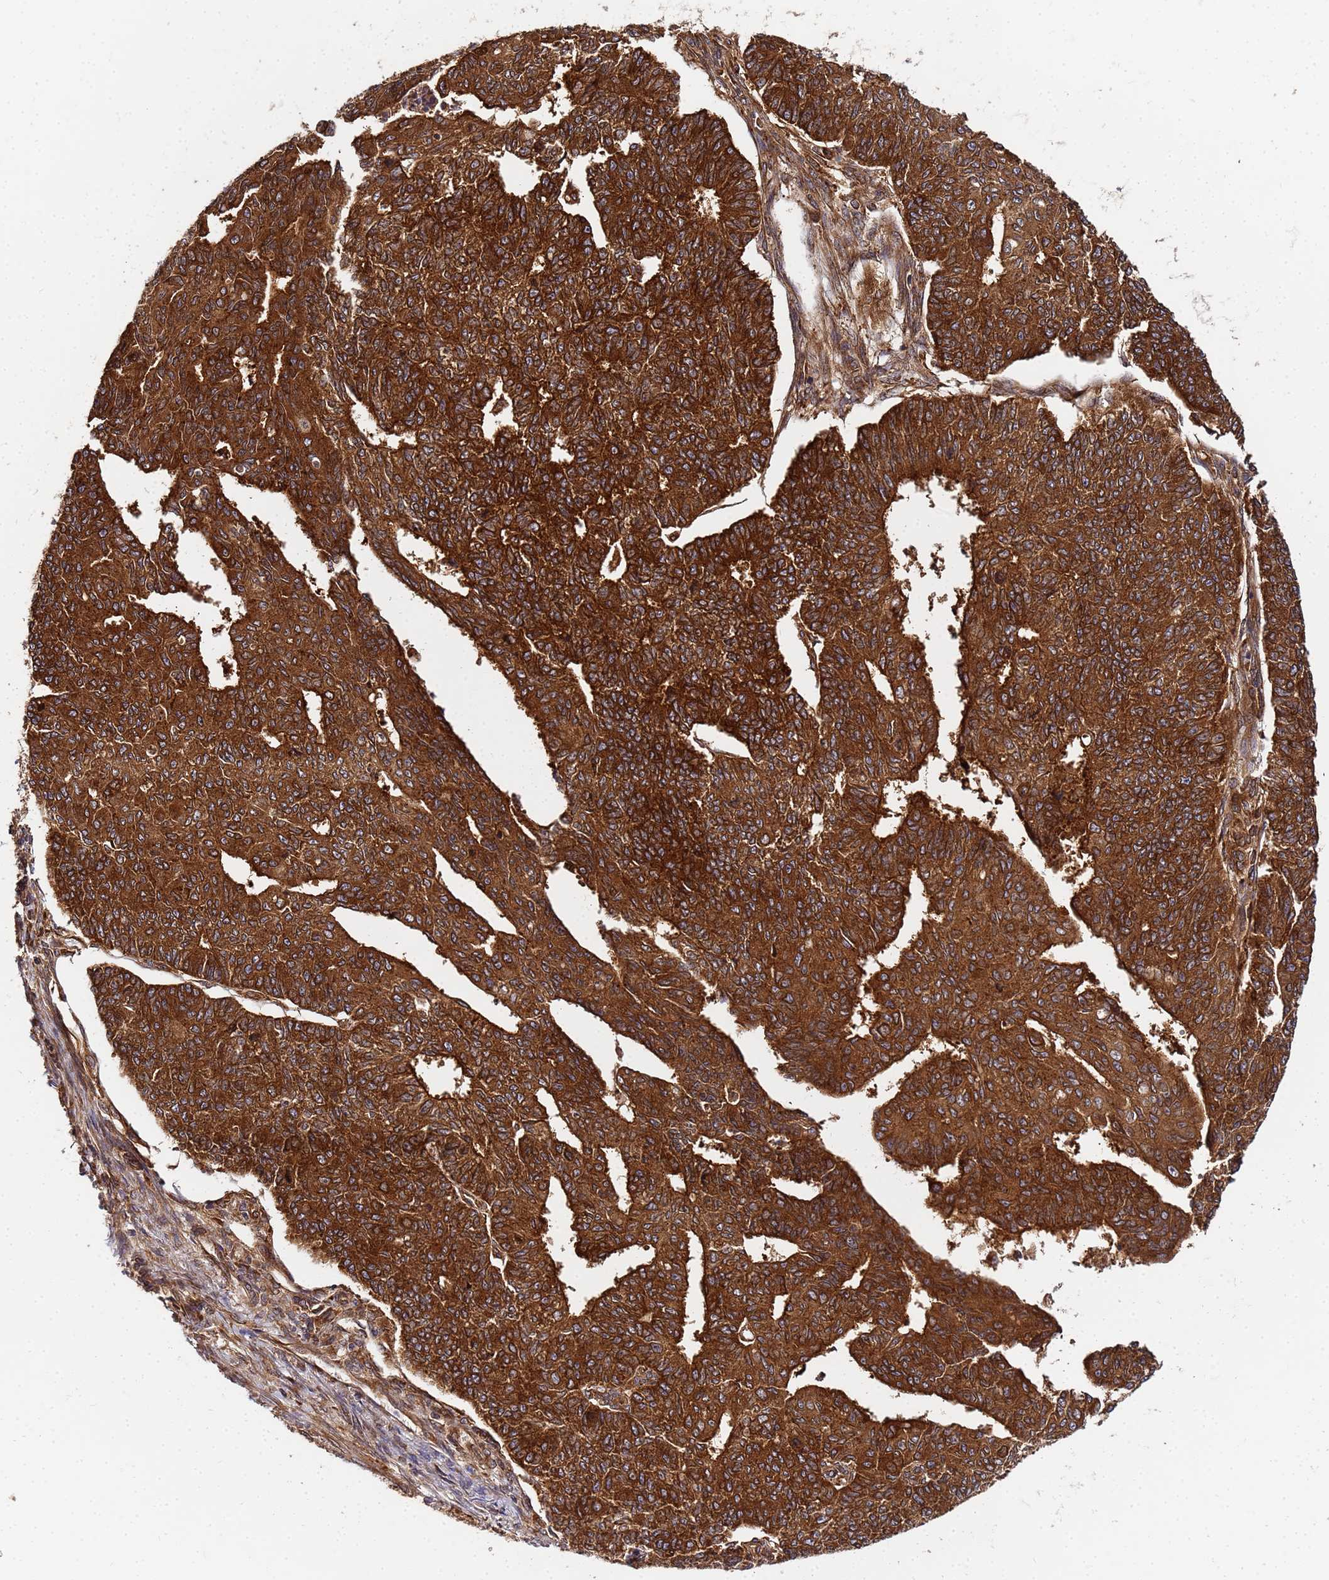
{"staining": {"intensity": "strong", "quantity": ">75%", "location": "cytoplasmic/membranous"}, "tissue": "endometrial cancer", "cell_type": "Tumor cells", "image_type": "cancer", "snomed": [{"axis": "morphology", "description": "Adenocarcinoma, NOS"}, {"axis": "topography", "description": "Endometrium"}], "caption": "This histopathology image shows immunohistochemistry staining of human endometrial adenocarcinoma, with high strong cytoplasmic/membranous expression in approximately >75% of tumor cells.", "gene": "UNC93B1", "patient": {"sex": "female", "age": 32}}